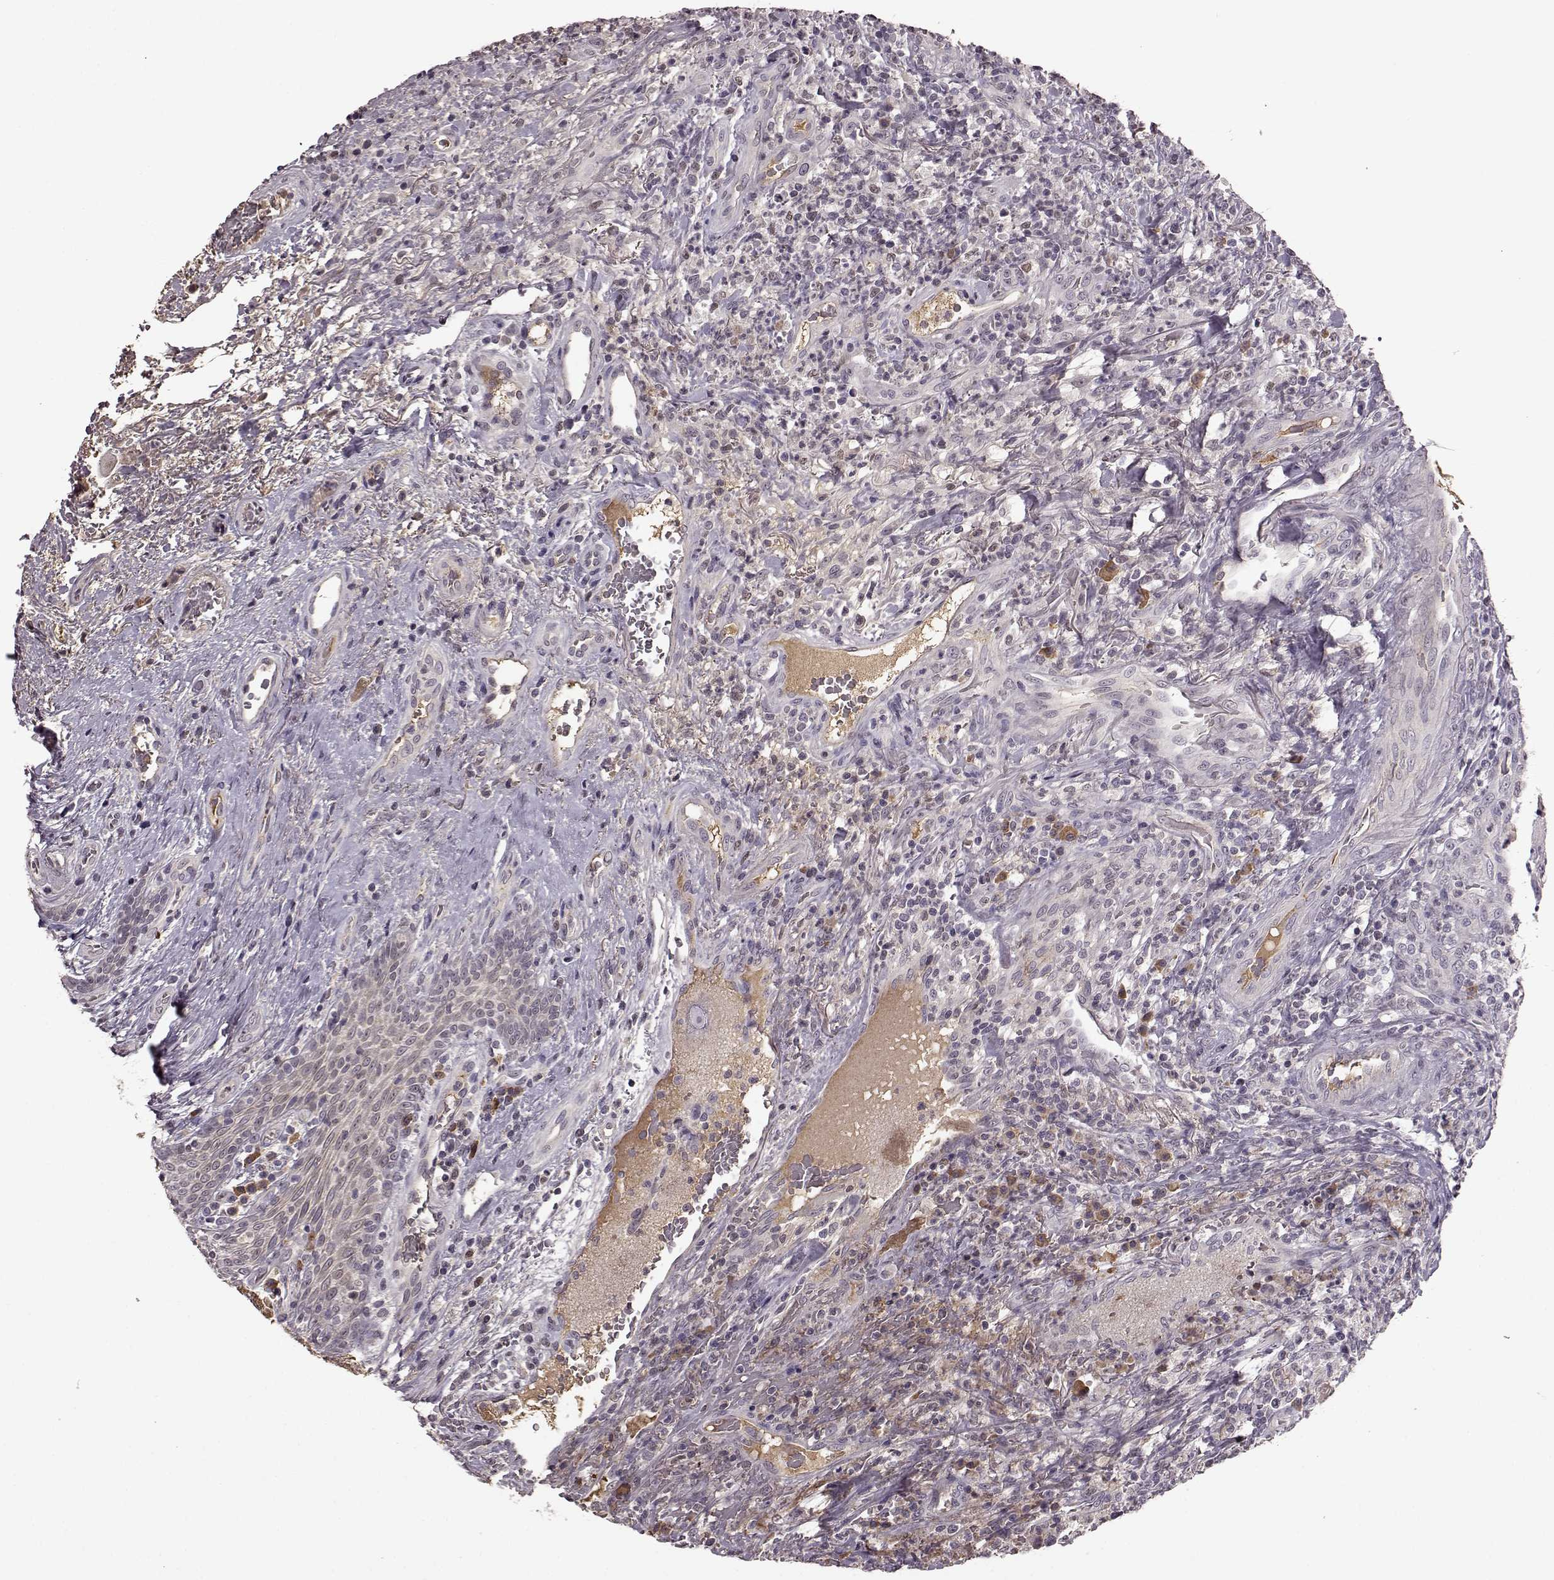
{"staining": {"intensity": "negative", "quantity": "none", "location": "none"}, "tissue": "head and neck cancer", "cell_type": "Tumor cells", "image_type": "cancer", "snomed": [{"axis": "morphology", "description": "Squamous cell carcinoma, NOS"}, {"axis": "topography", "description": "Head-Neck"}], "caption": "There is no significant positivity in tumor cells of squamous cell carcinoma (head and neck).", "gene": "NRL", "patient": {"sex": "male", "age": 69}}